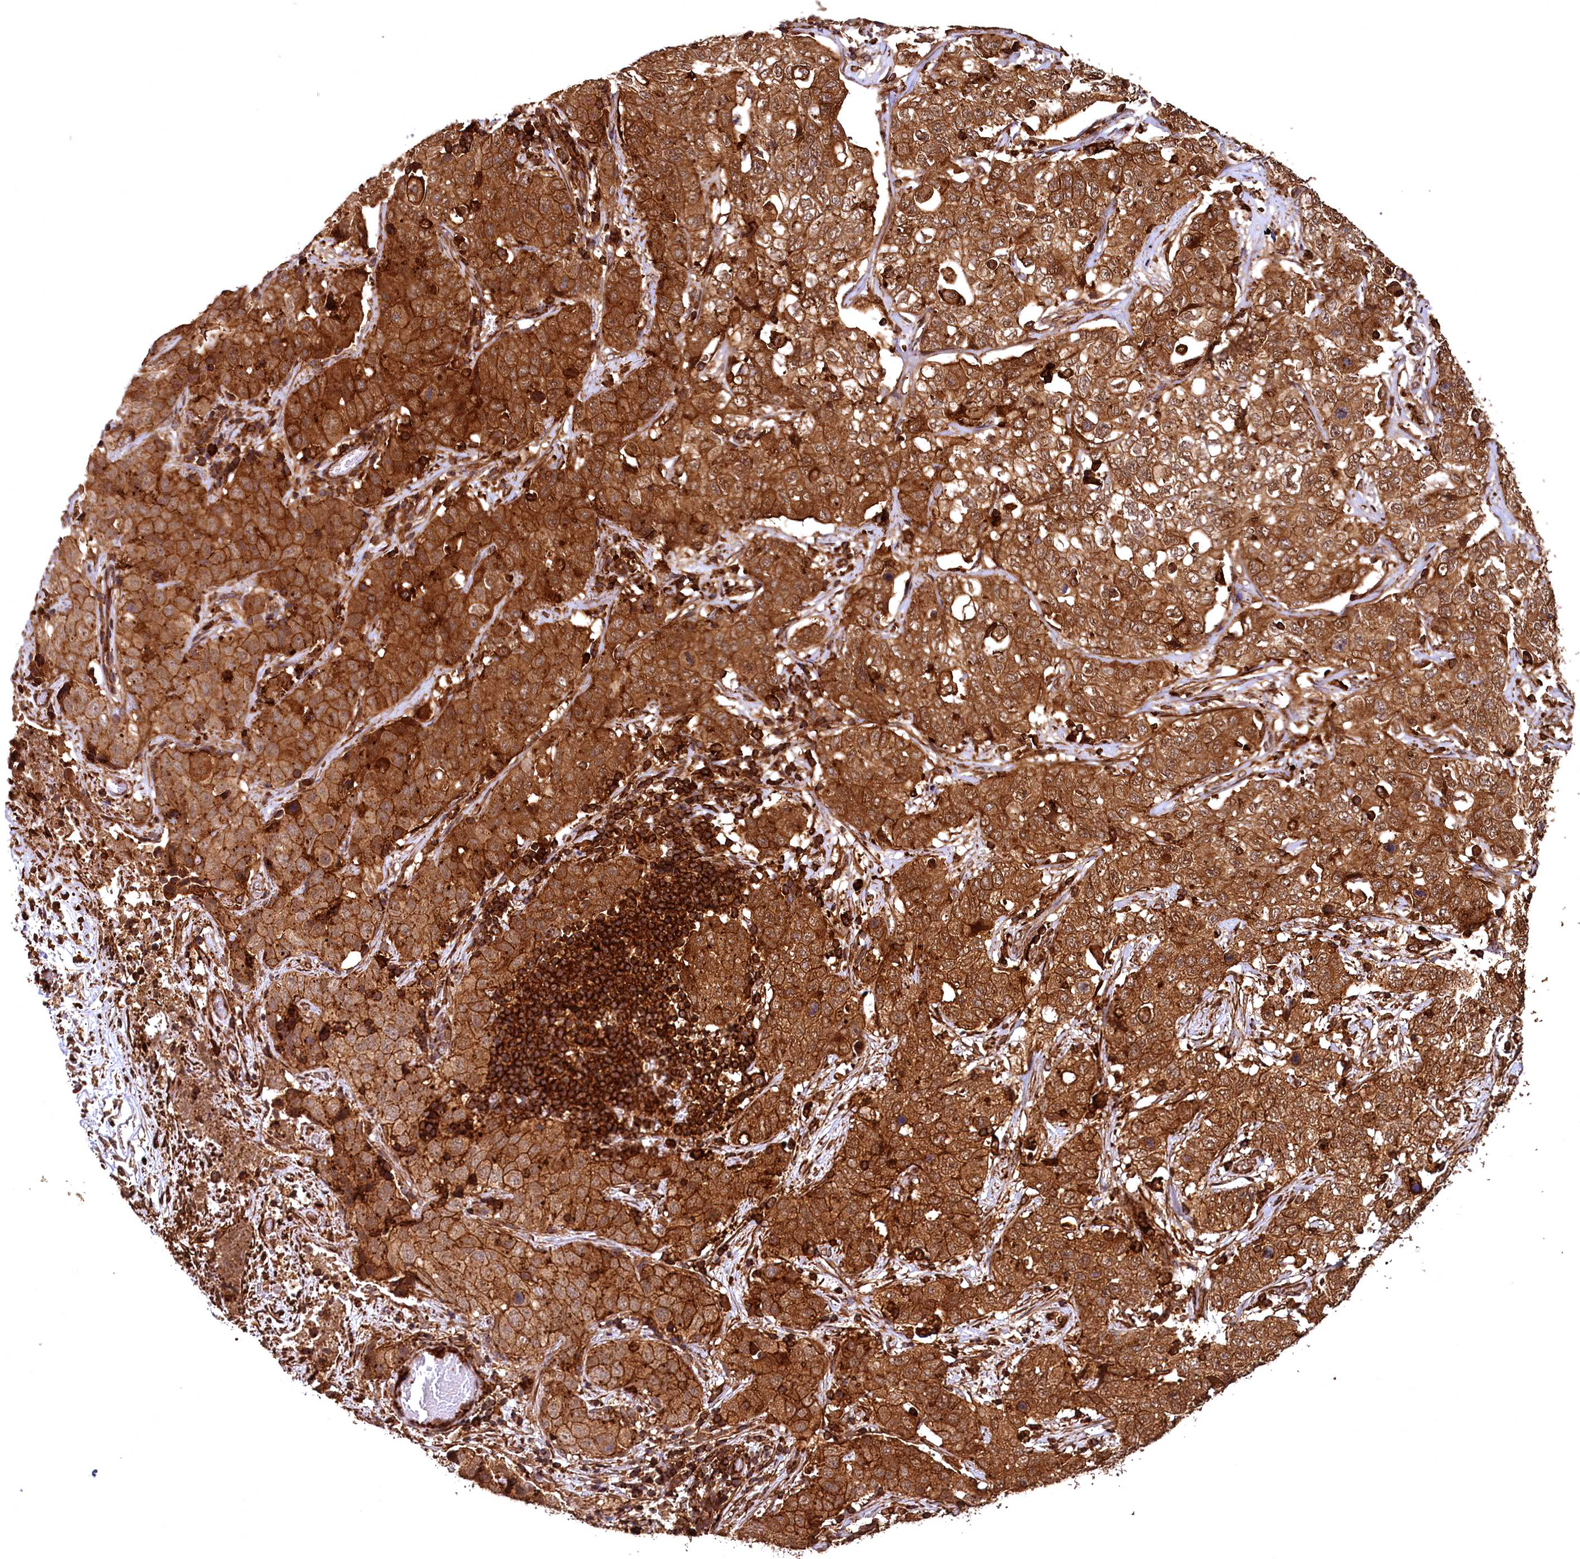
{"staining": {"intensity": "strong", "quantity": ">75%", "location": "cytoplasmic/membranous"}, "tissue": "stomach cancer", "cell_type": "Tumor cells", "image_type": "cancer", "snomed": [{"axis": "morphology", "description": "Normal tissue, NOS"}, {"axis": "morphology", "description": "Adenocarcinoma, NOS"}, {"axis": "topography", "description": "Lymph node"}, {"axis": "topography", "description": "Stomach"}], "caption": "An immunohistochemistry image of tumor tissue is shown. Protein staining in brown highlights strong cytoplasmic/membranous positivity in adenocarcinoma (stomach) within tumor cells.", "gene": "STUB1", "patient": {"sex": "male", "age": 48}}